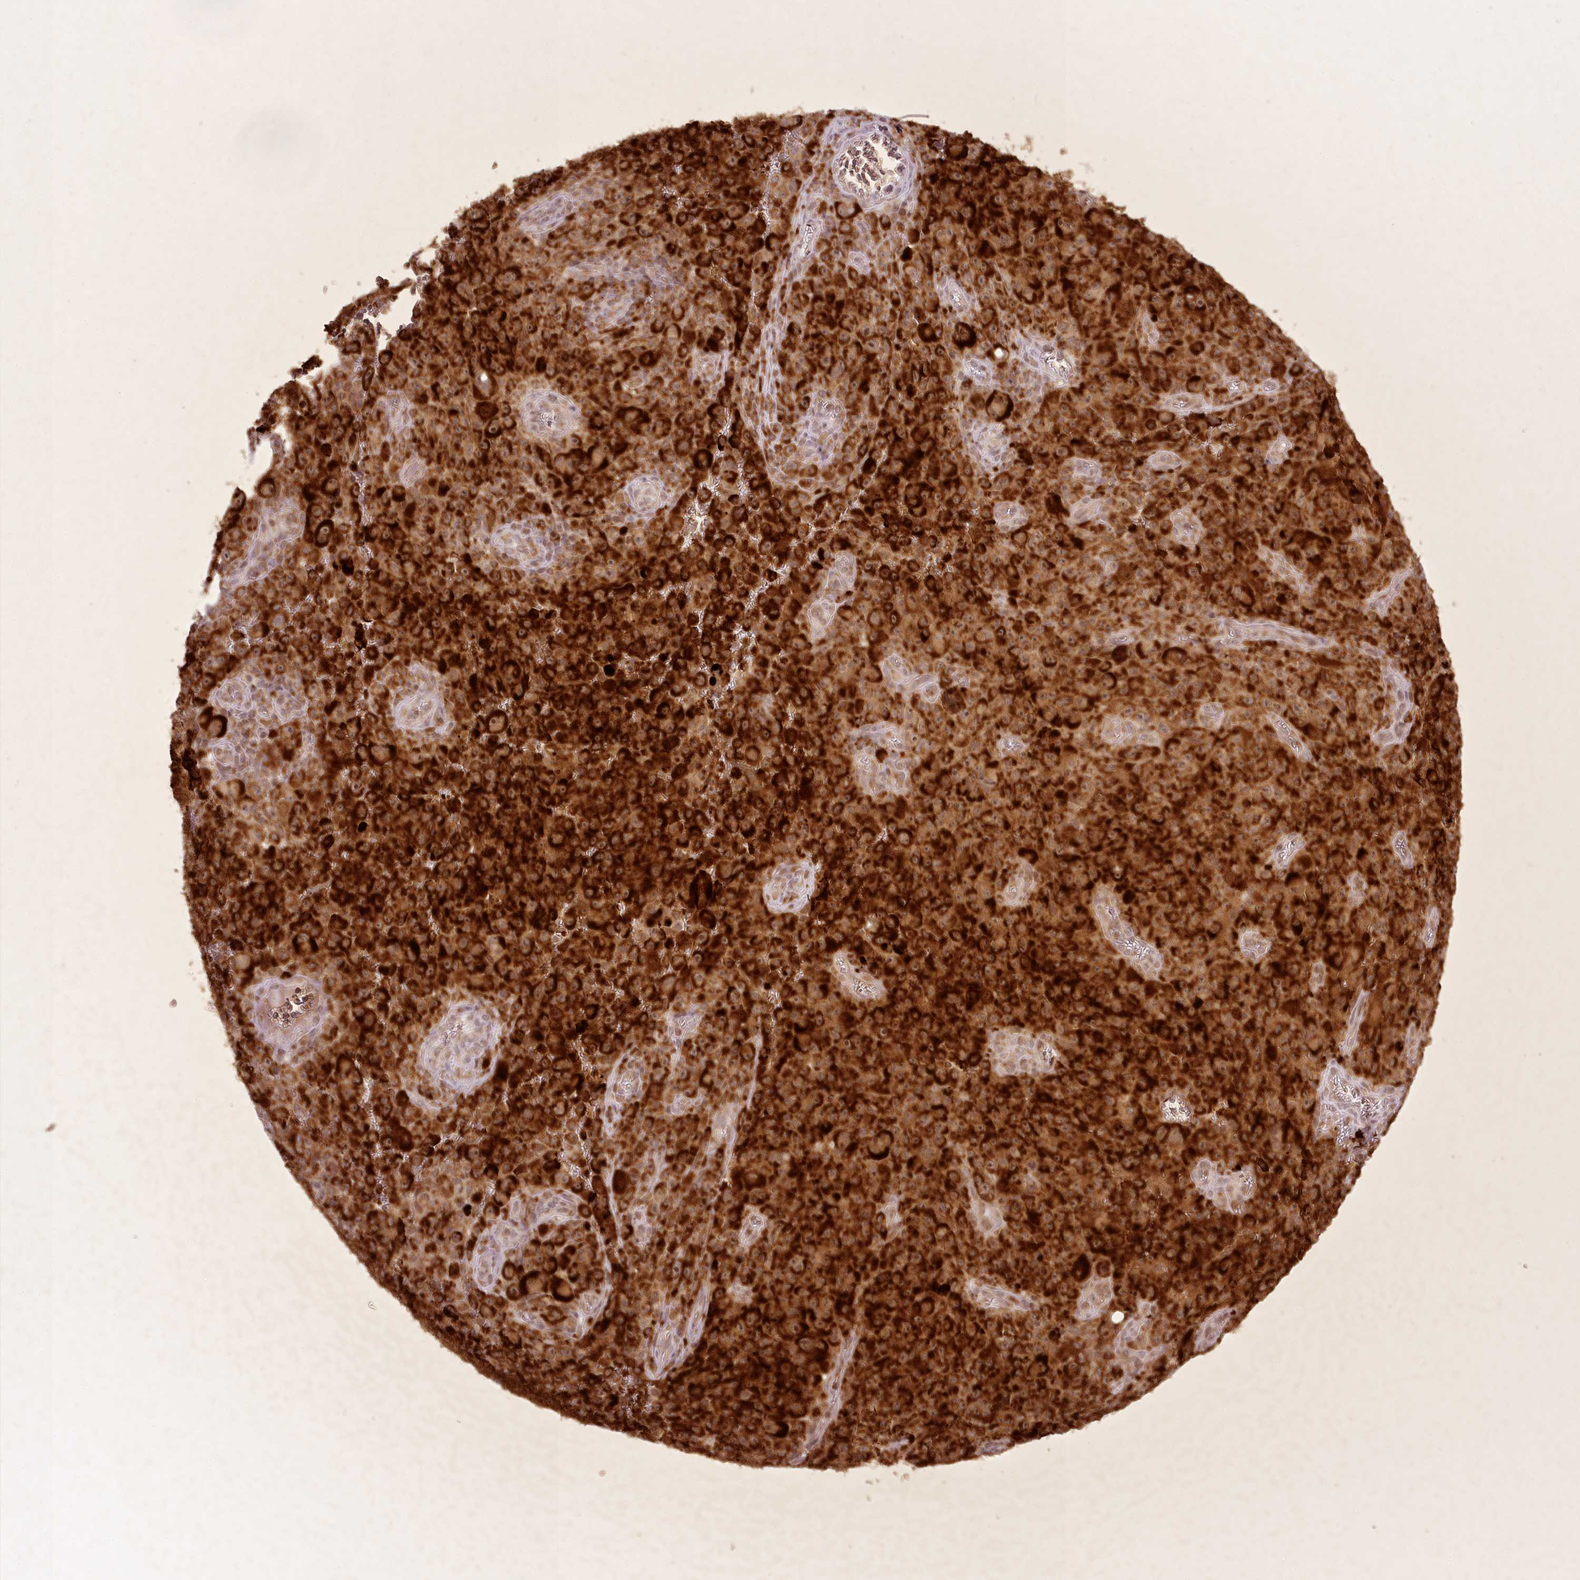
{"staining": {"intensity": "strong", "quantity": ">75%", "location": "cytoplasmic/membranous"}, "tissue": "melanoma", "cell_type": "Tumor cells", "image_type": "cancer", "snomed": [{"axis": "morphology", "description": "Malignant melanoma, NOS"}, {"axis": "topography", "description": "Skin"}], "caption": "This is an image of immunohistochemistry (IHC) staining of malignant melanoma, which shows strong positivity in the cytoplasmic/membranous of tumor cells.", "gene": "CHCHD2", "patient": {"sex": "female", "age": 82}}